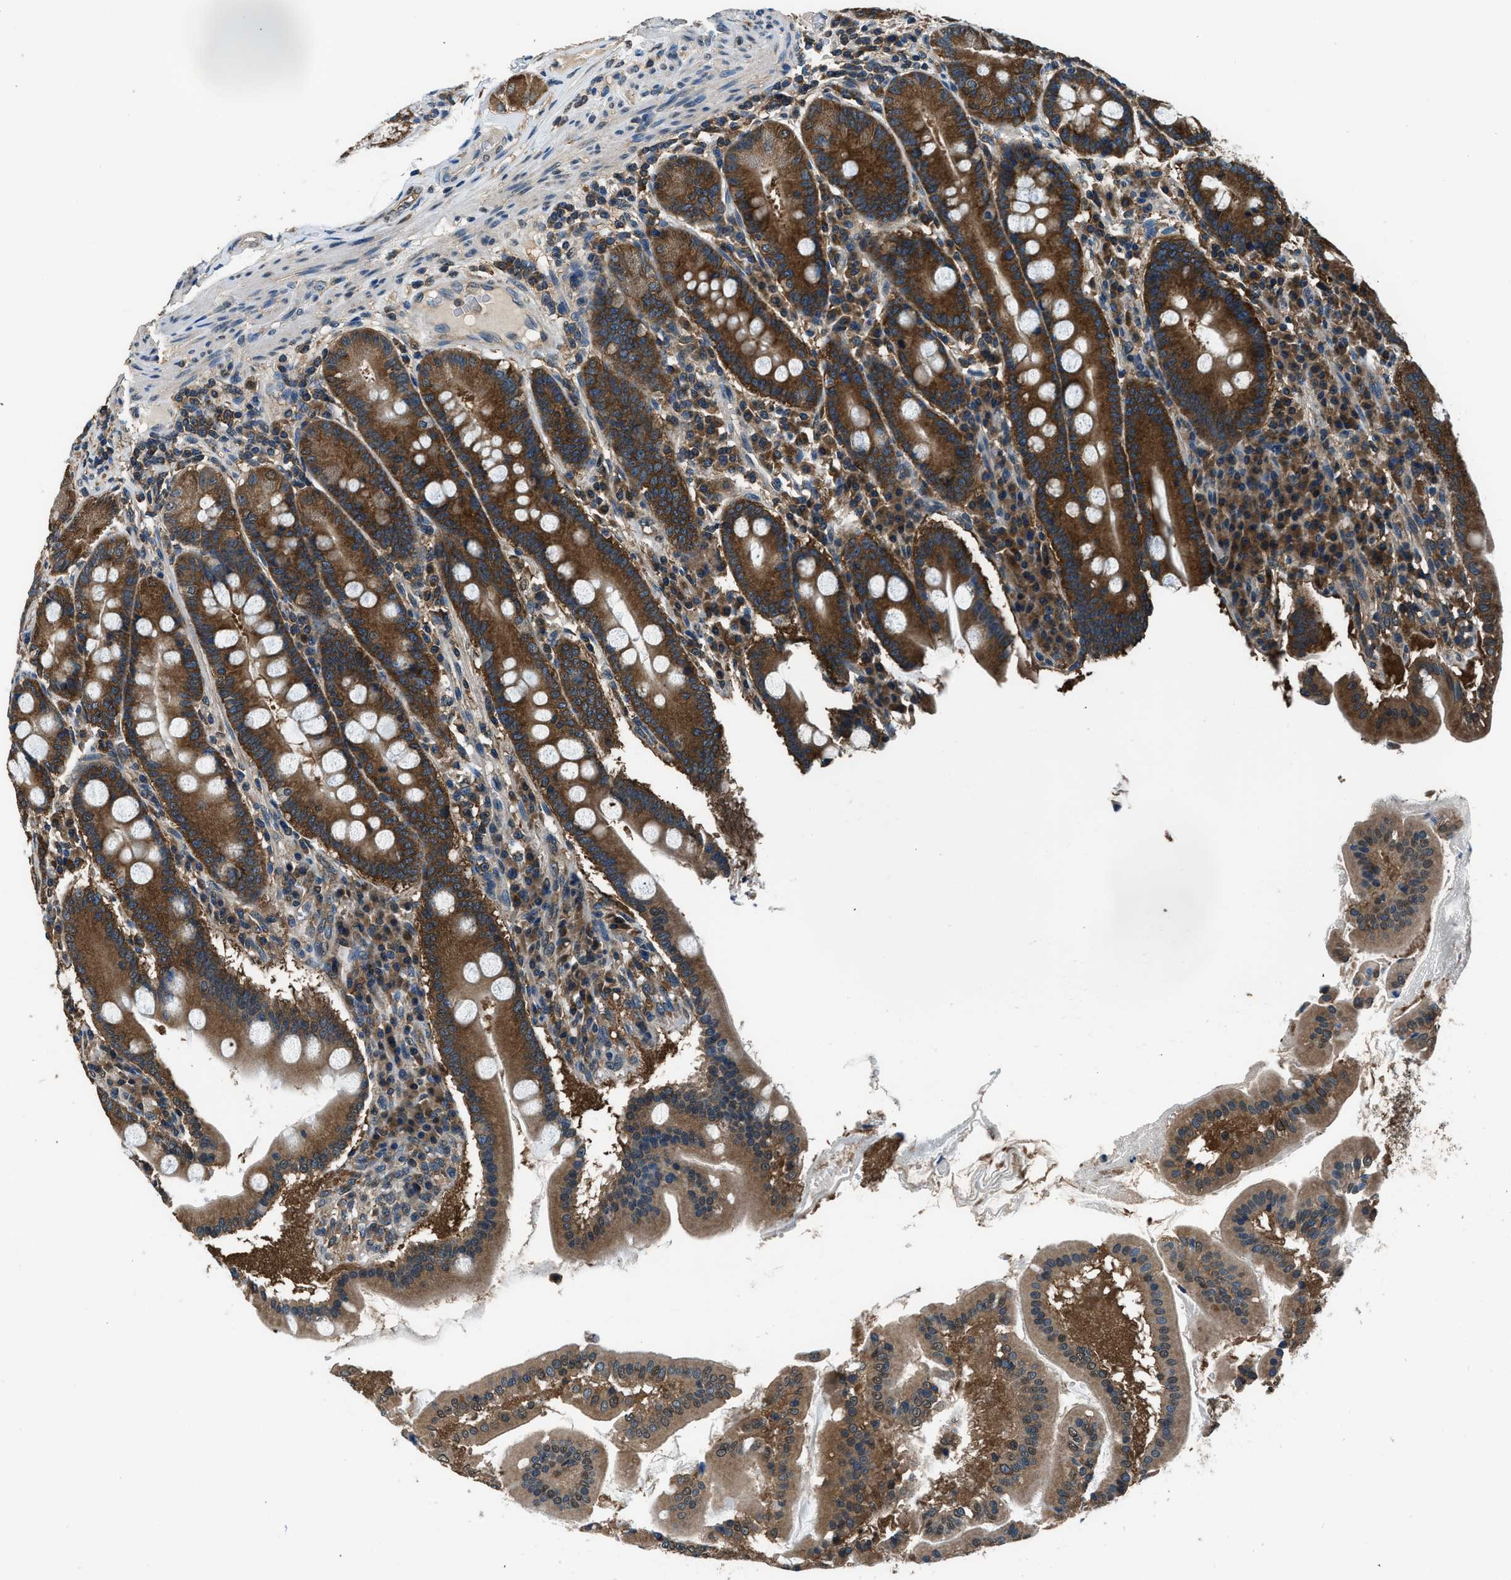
{"staining": {"intensity": "strong", "quantity": ">75%", "location": "cytoplasmic/membranous"}, "tissue": "duodenum", "cell_type": "Glandular cells", "image_type": "normal", "snomed": [{"axis": "morphology", "description": "Normal tissue, NOS"}, {"axis": "topography", "description": "Duodenum"}], "caption": "High-power microscopy captured an immunohistochemistry photomicrograph of benign duodenum, revealing strong cytoplasmic/membranous positivity in about >75% of glandular cells.", "gene": "ARFGAP2", "patient": {"sex": "male", "age": 50}}